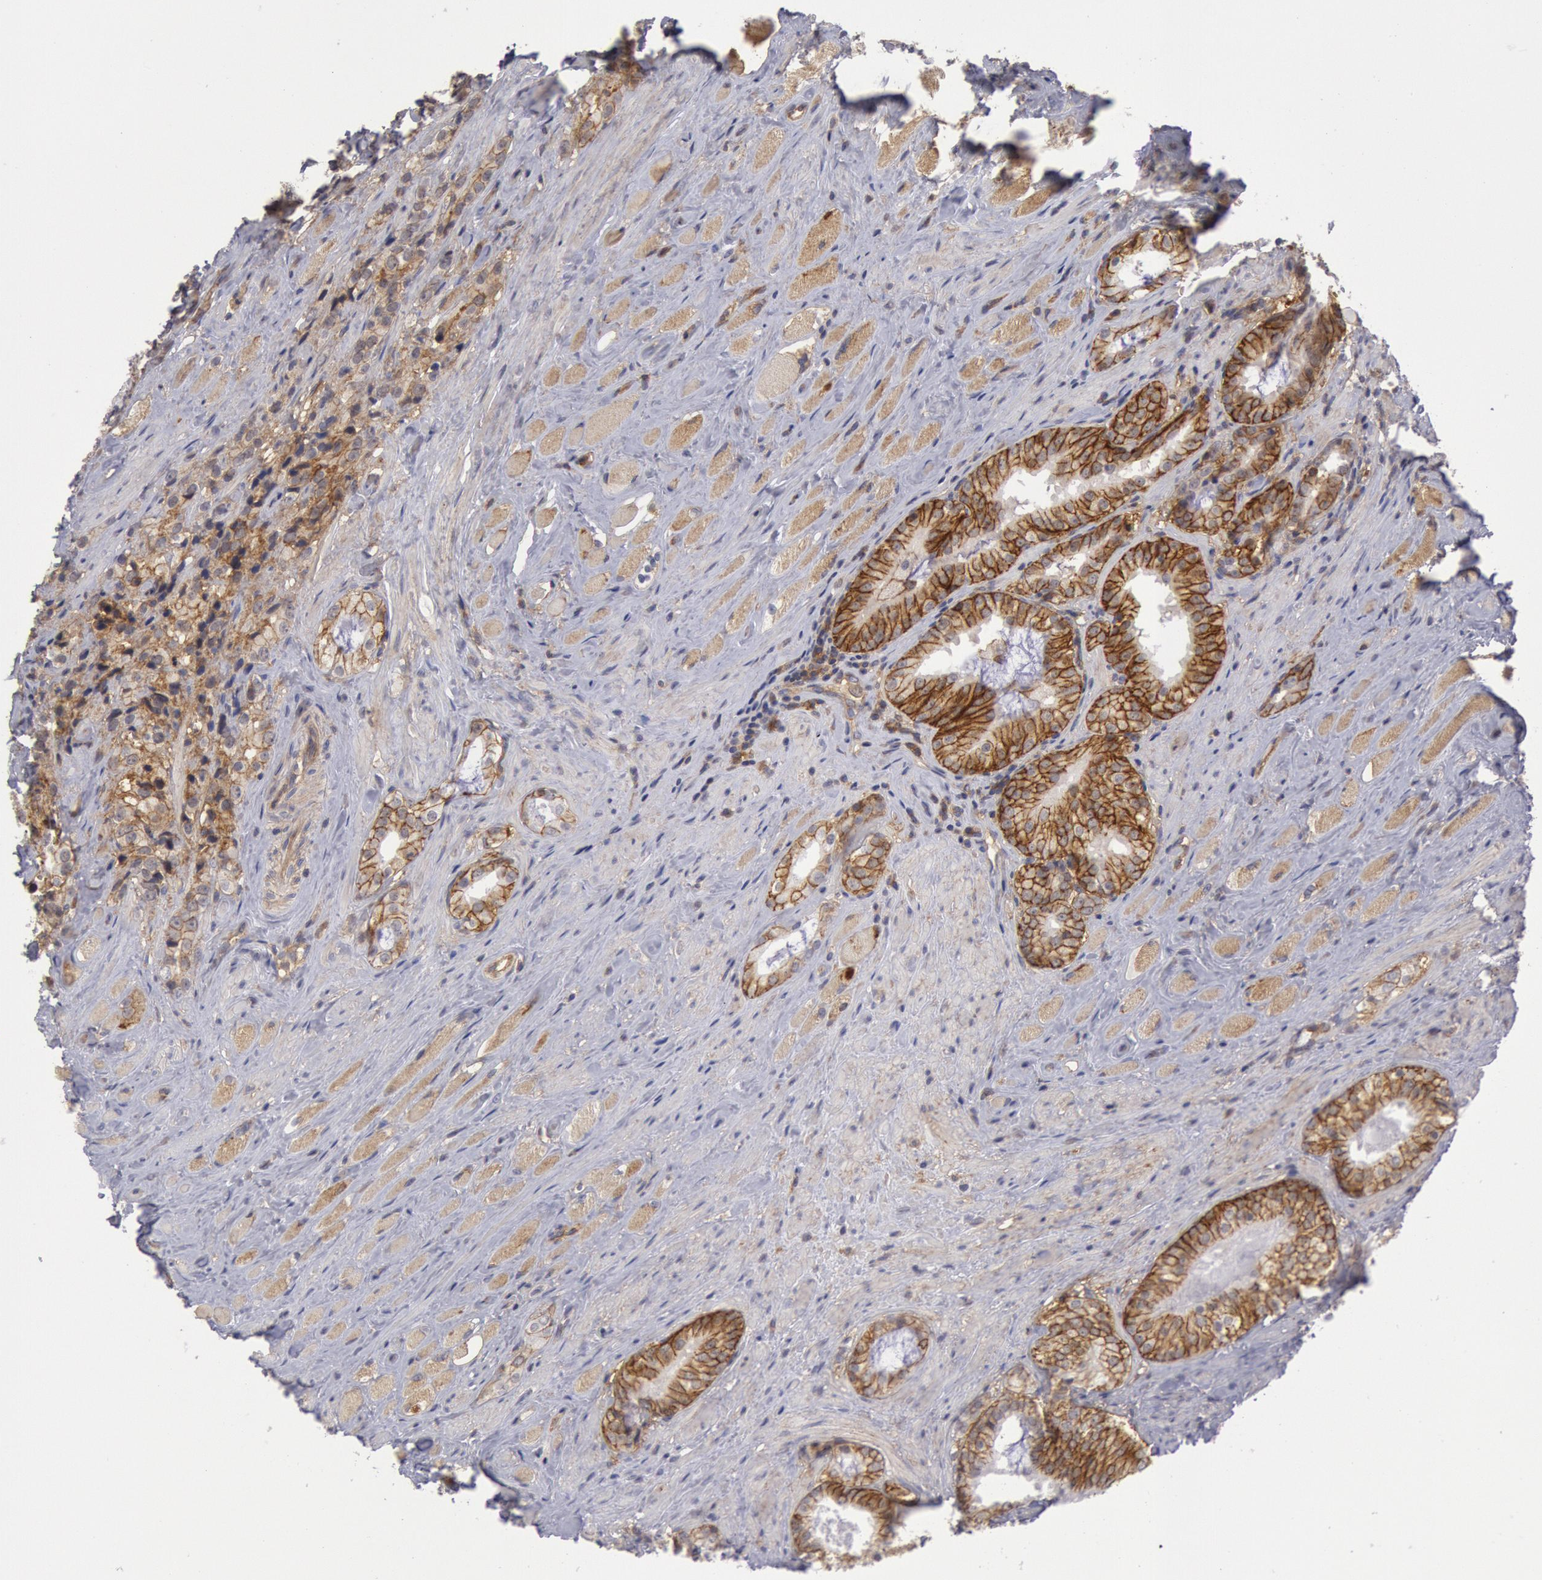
{"staining": {"intensity": "moderate", "quantity": ">75%", "location": "cytoplasmic/membranous"}, "tissue": "prostate cancer", "cell_type": "Tumor cells", "image_type": "cancer", "snomed": [{"axis": "morphology", "description": "Adenocarcinoma, Medium grade"}, {"axis": "topography", "description": "Prostate"}], "caption": "A brown stain labels moderate cytoplasmic/membranous positivity of a protein in human prostate medium-grade adenocarcinoma tumor cells.", "gene": "STX4", "patient": {"sex": "male", "age": 73}}